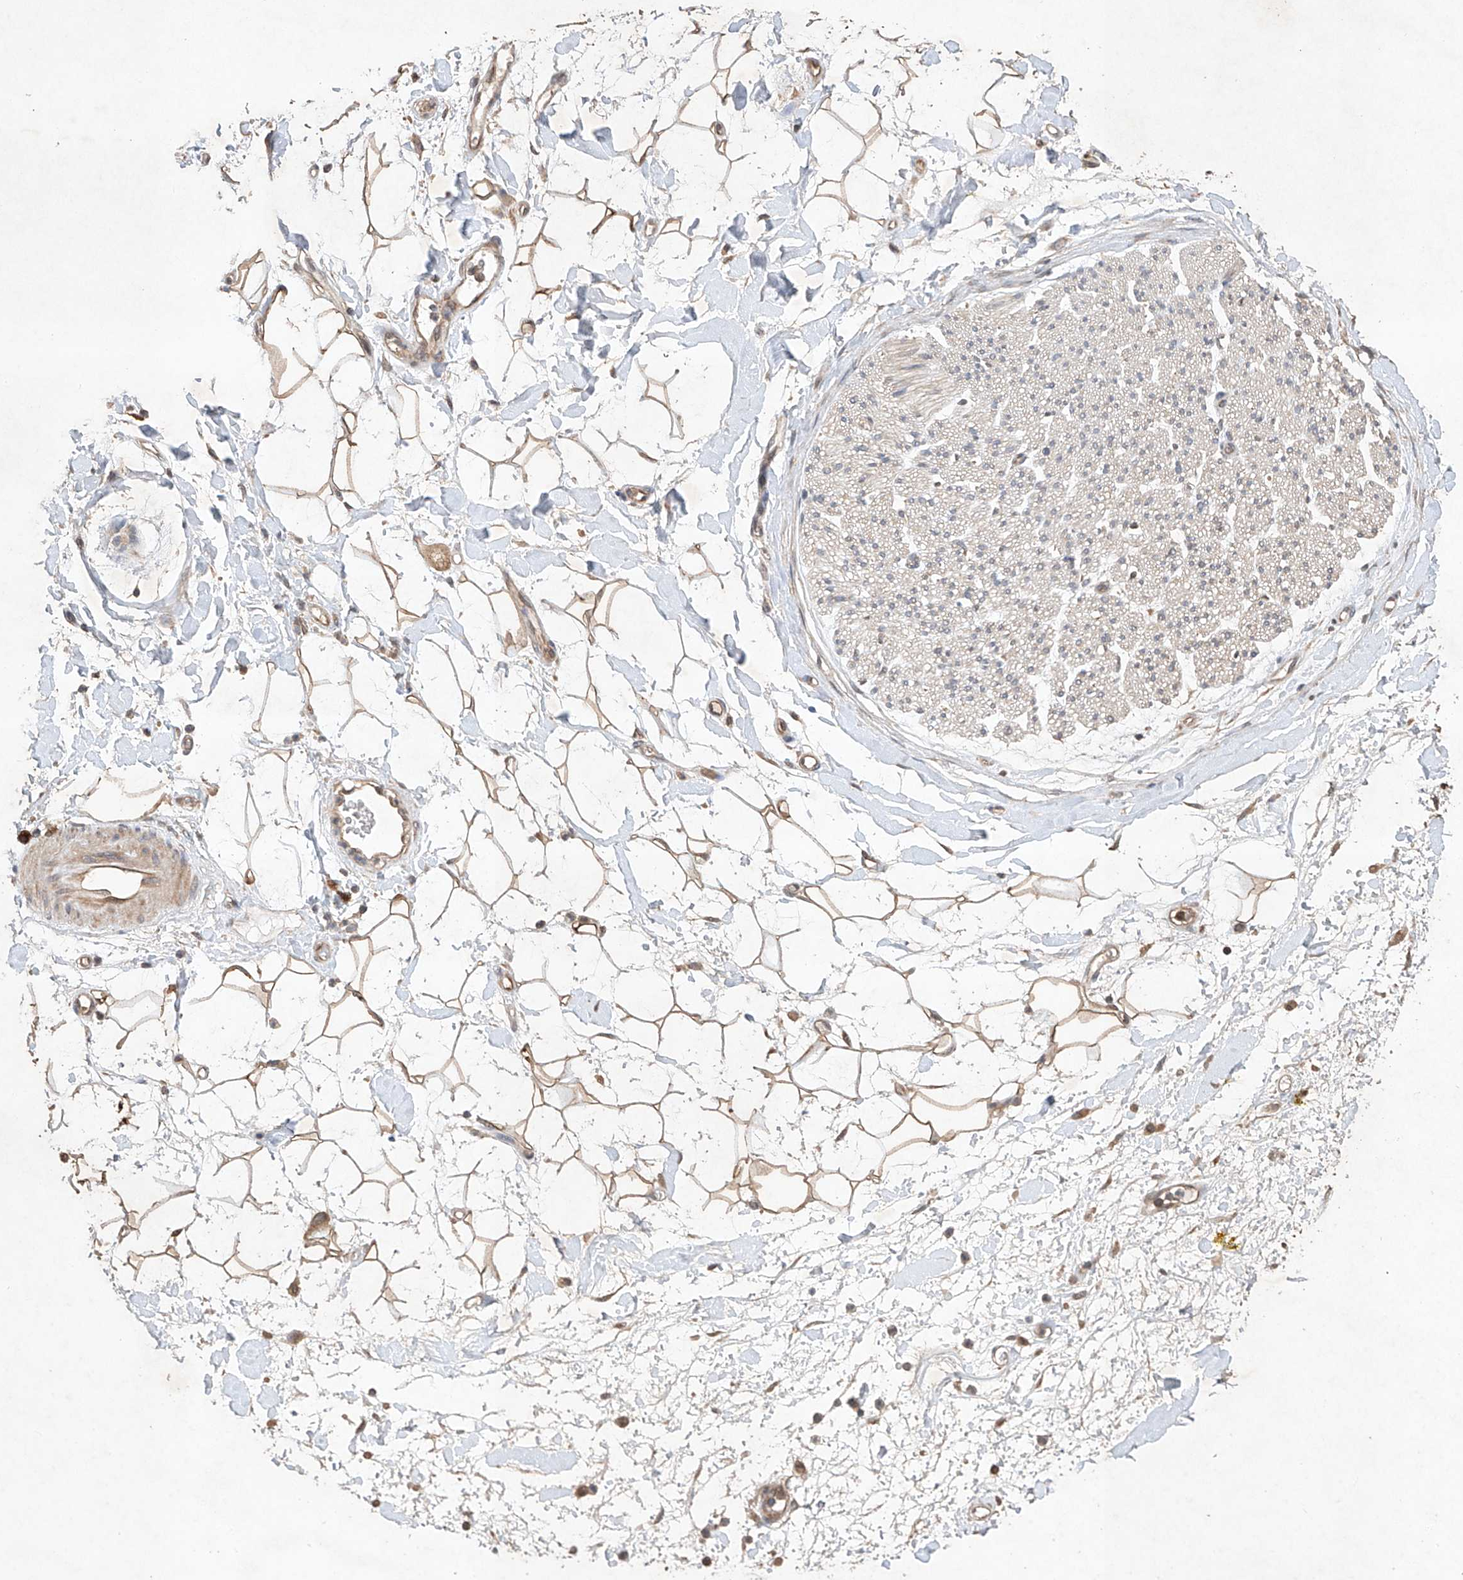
{"staining": {"intensity": "moderate", "quantity": ">75%", "location": "cytoplasmic/membranous"}, "tissue": "adipose tissue", "cell_type": "Adipocytes", "image_type": "normal", "snomed": [{"axis": "morphology", "description": "Normal tissue, NOS"}, {"axis": "morphology", "description": "Adenocarcinoma, NOS"}, {"axis": "topography", "description": "Pancreas"}, {"axis": "topography", "description": "Peripheral nerve tissue"}], "caption": "Adipose tissue stained with DAB IHC demonstrates medium levels of moderate cytoplasmic/membranous positivity in about >75% of adipocytes.", "gene": "LURAP1", "patient": {"sex": "male", "age": 59}}